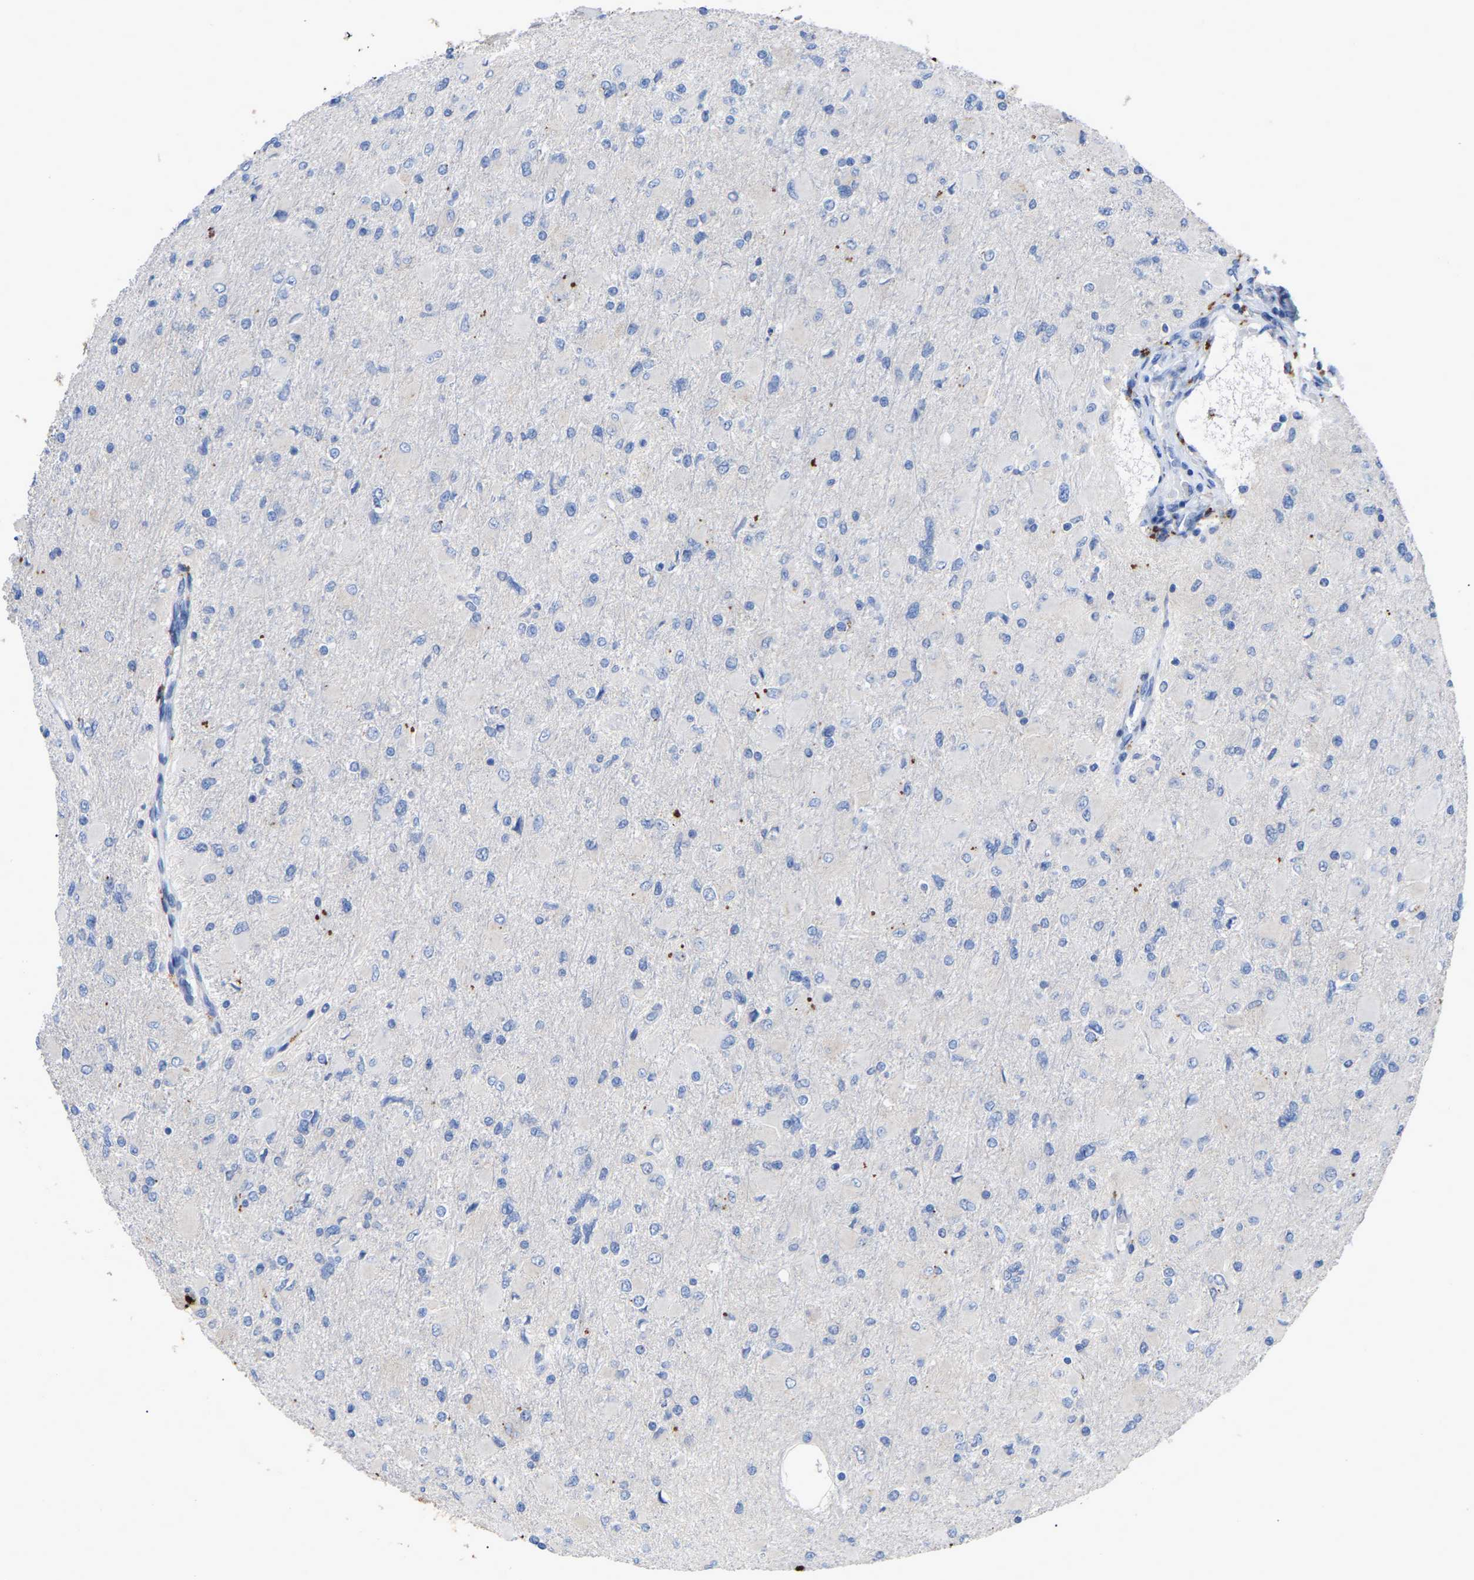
{"staining": {"intensity": "negative", "quantity": "none", "location": "none"}, "tissue": "glioma", "cell_type": "Tumor cells", "image_type": "cancer", "snomed": [{"axis": "morphology", "description": "Glioma, malignant, High grade"}, {"axis": "topography", "description": "Cerebral cortex"}], "caption": "Malignant high-grade glioma stained for a protein using IHC reveals no positivity tumor cells.", "gene": "SMPD2", "patient": {"sex": "female", "age": 36}}